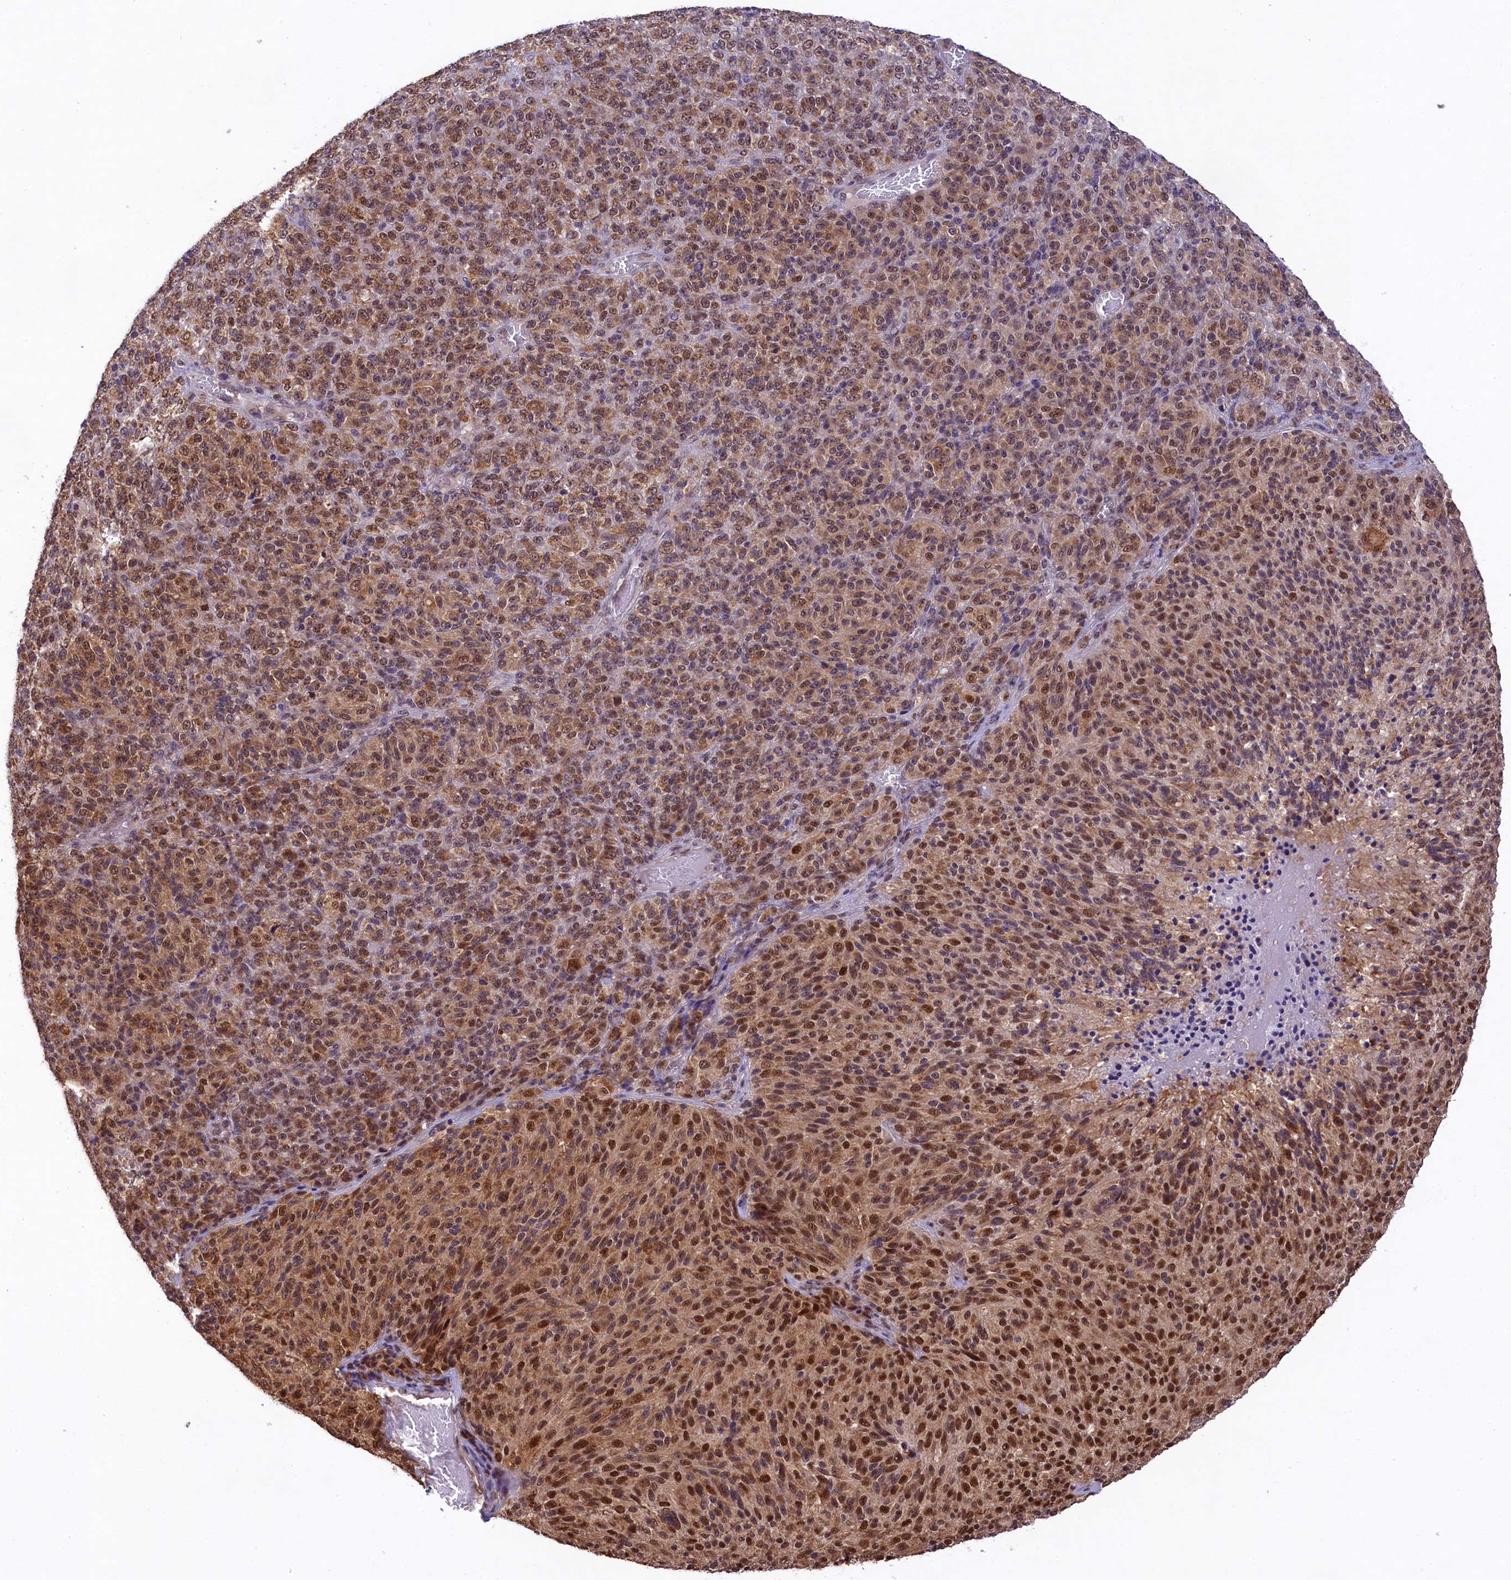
{"staining": {"intensity": "moderate", "quantity": ">75%", "location": "cytoplasmic/membranous,nuclear"}, "tissue": "melanoma", "cell_type": "Tumor cells", "image_type": "cancer", "snomed": [{"axis": "morphology", "description": "Malignant melanoma, Metastatic site"}, {"axis": "topography", "description": "Brain"}], "caption": "Brown immunohistochemical staining in malignant melanoma (metastatic site) reveals moderate cytoplasmic/membranous and nuclear staining in approximately >75% of tumor cells.", "gene": "CARD8", "patient": {"sex": "female", "age": 56}}